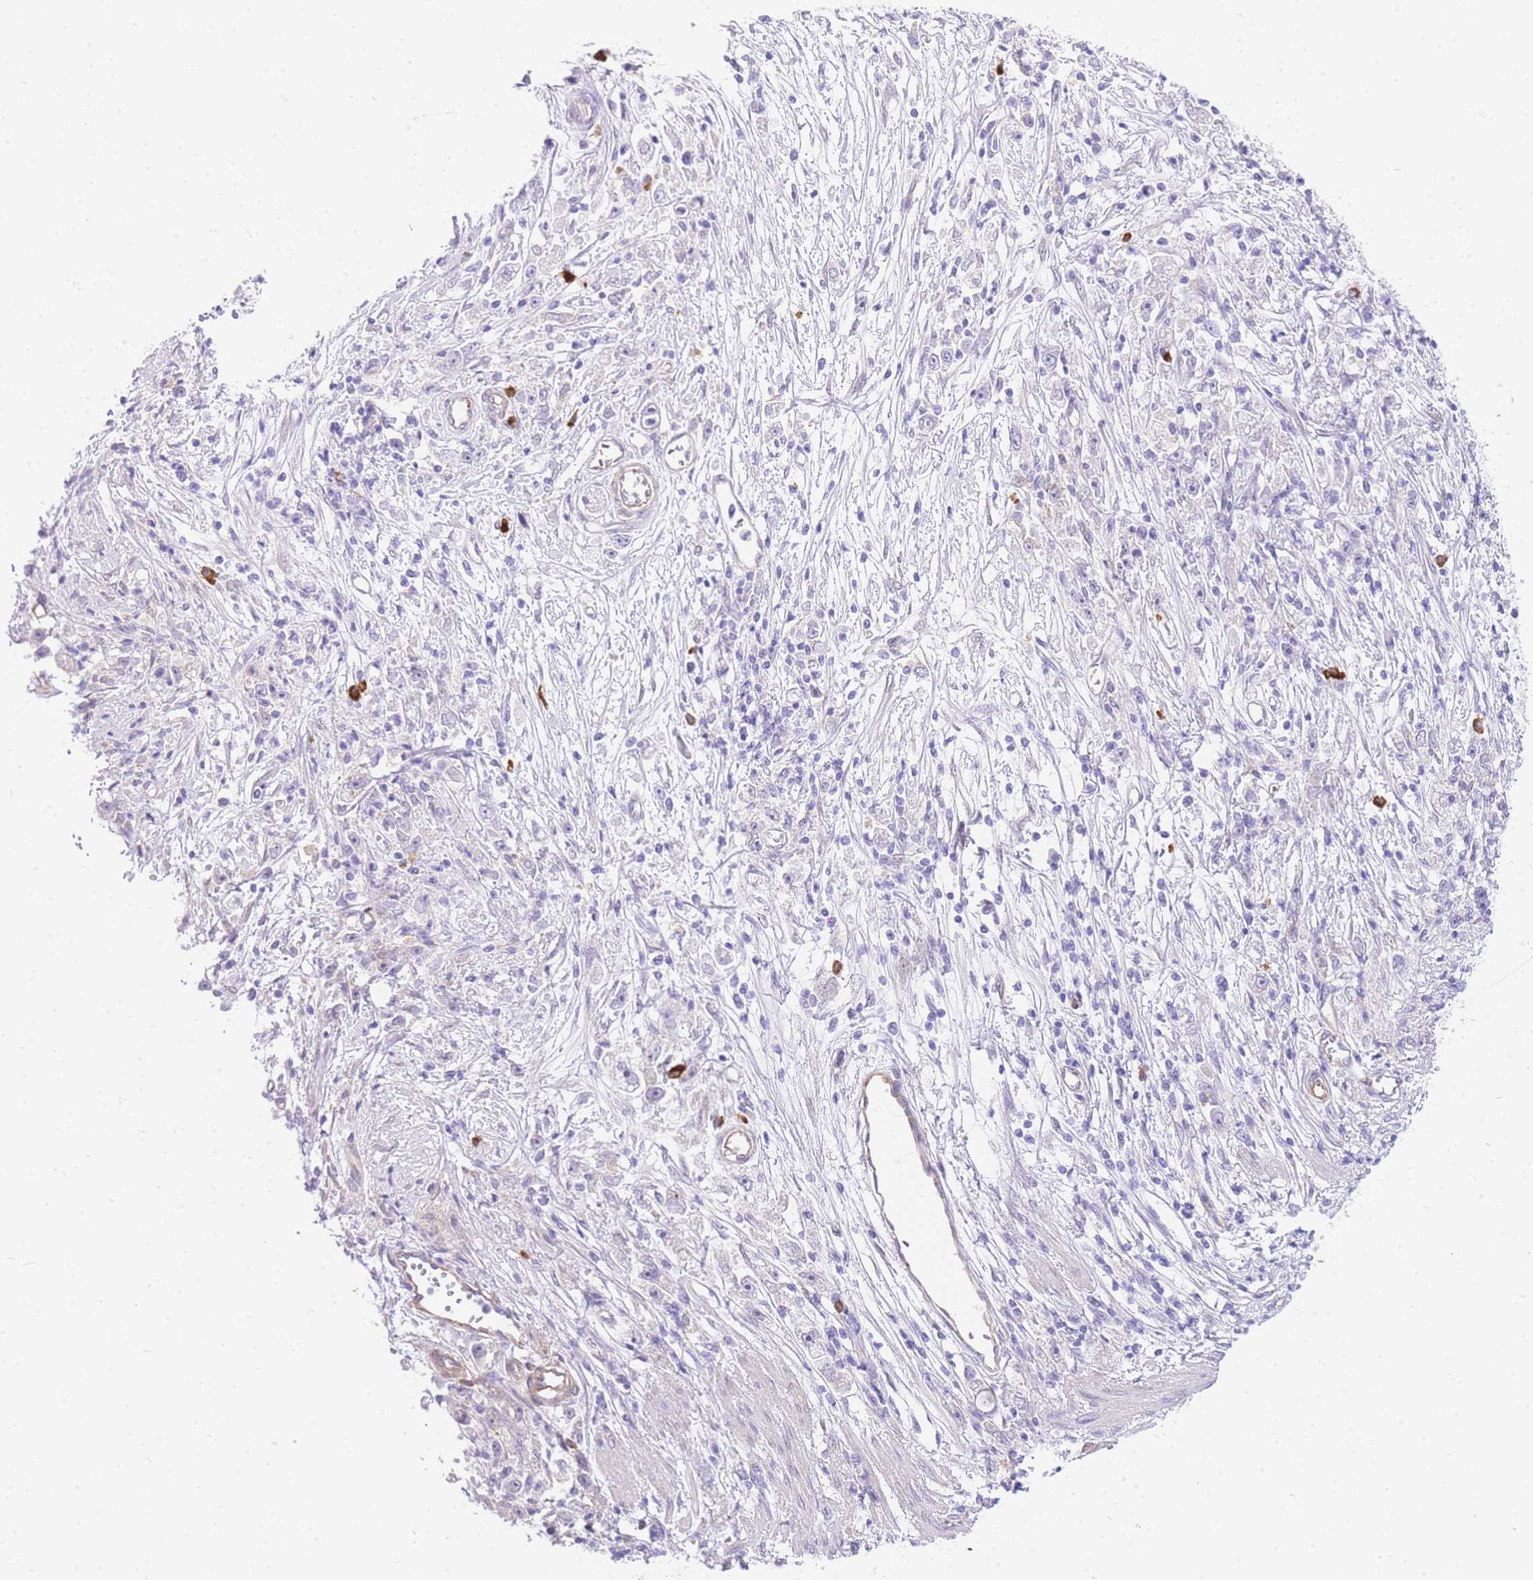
{"staining": {"intensity": "negative", "quantity": "none", "location": "none"}, "tissue": "stomach cancer", "cell_type": "Tumor cells", "image_type": "cancer", "snomed": [{"axis": "morphology", "description": "Adenocarcinoma, NOS"}, {"axis": "topography", "description": "Stomach"}], "caption": "Tumor cells show no significant positivity in stomach cancer.", "gene": "SRSF12", "patient": {"sex": "female", "age": 59}}